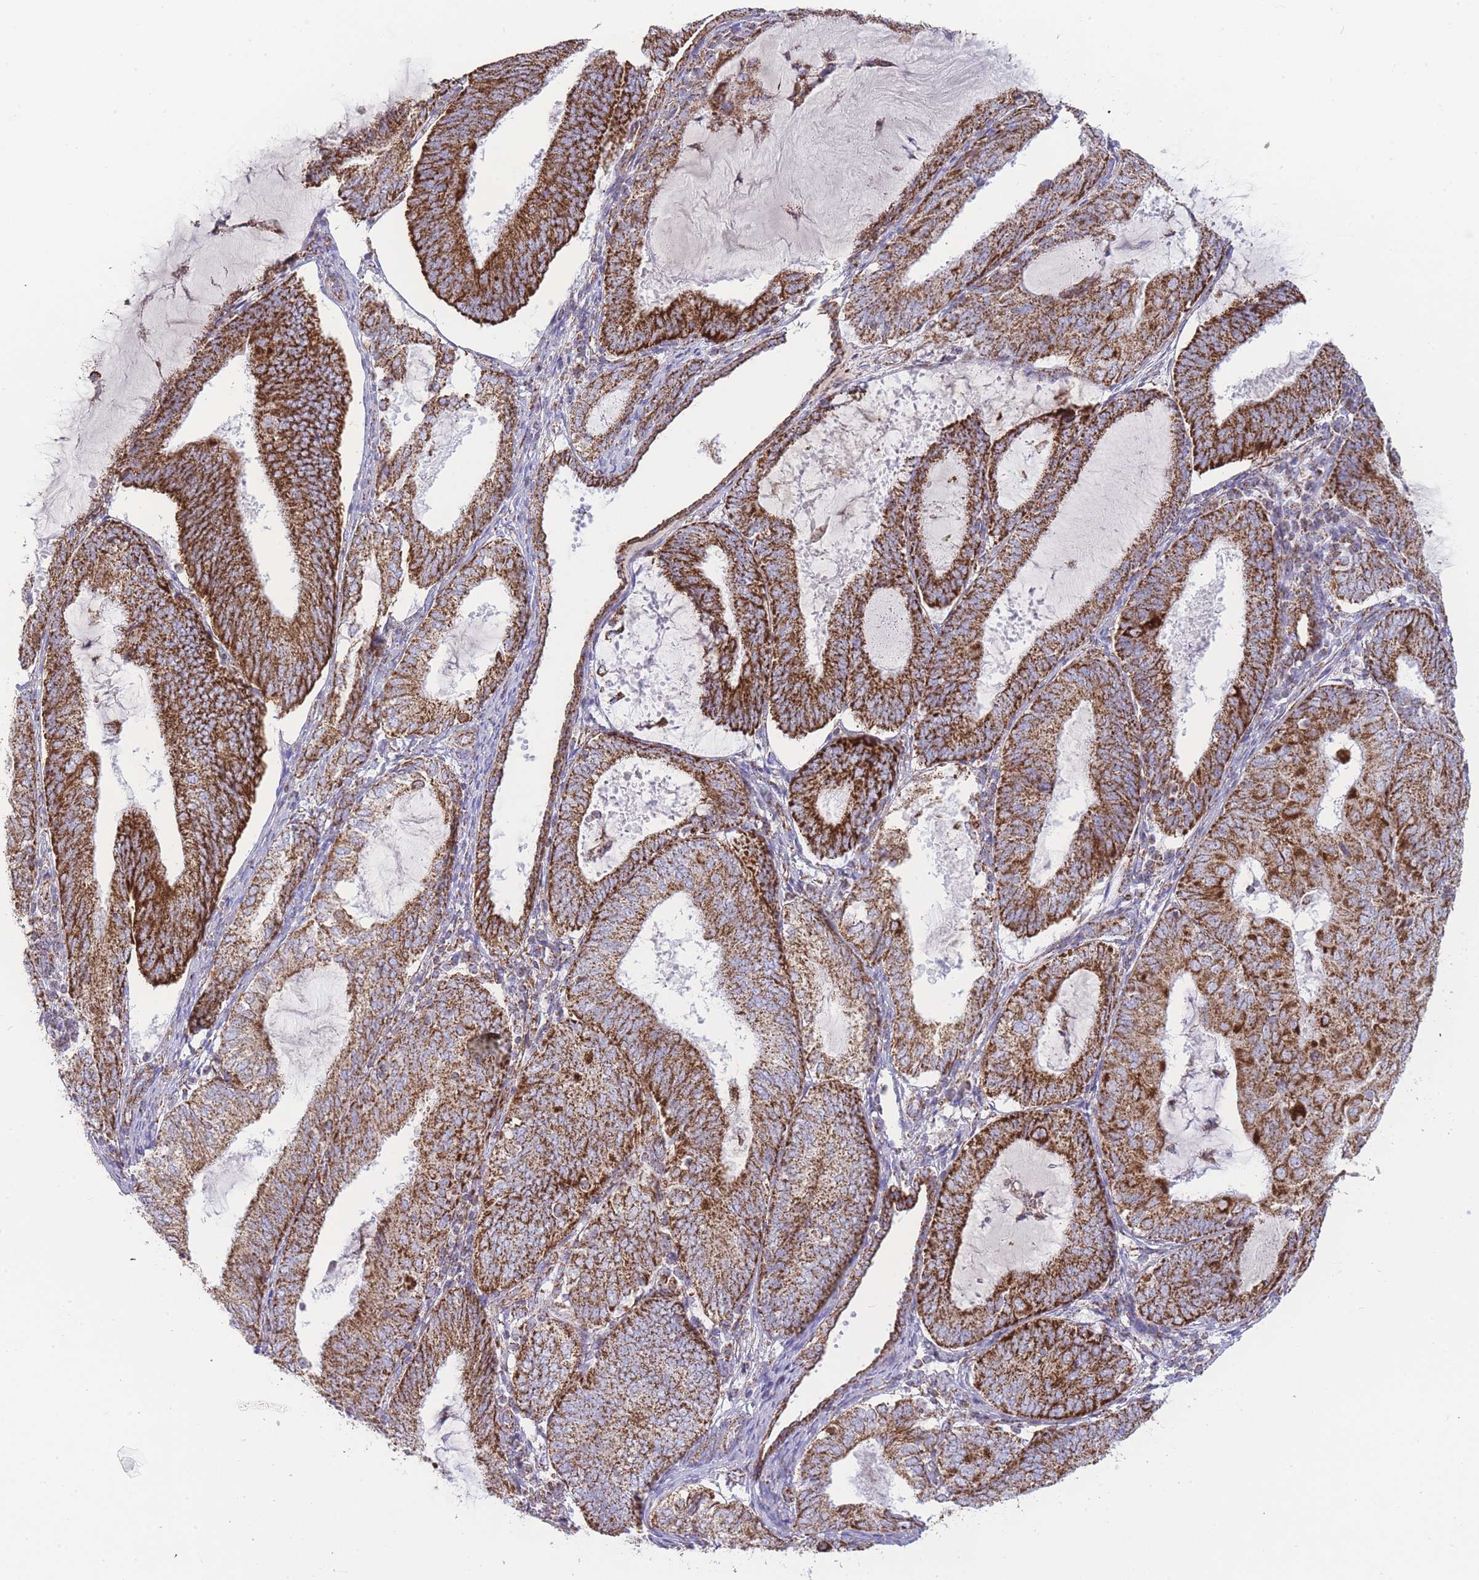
{"staining": {"intensity": "strong", "quantity": ">75%", "location": "cytoplasmic/membranous"}, "tissue": "endometrial cancer", "cell_type": "Tumor cells", "image_type": "cancer", "snomed": [{"axis": "morphology", "description": "Adenocarcinoma, NOS"}, {"axis": "topography", "description": "Endometrium"}], "caption": "Tumor cells show strong cytoplasmic/membranous positivity in about >75% of cells in adenocarcinoma (endometrial).", "gene": "GSTM1", "patient": {"sex": "female", "age": 81}}